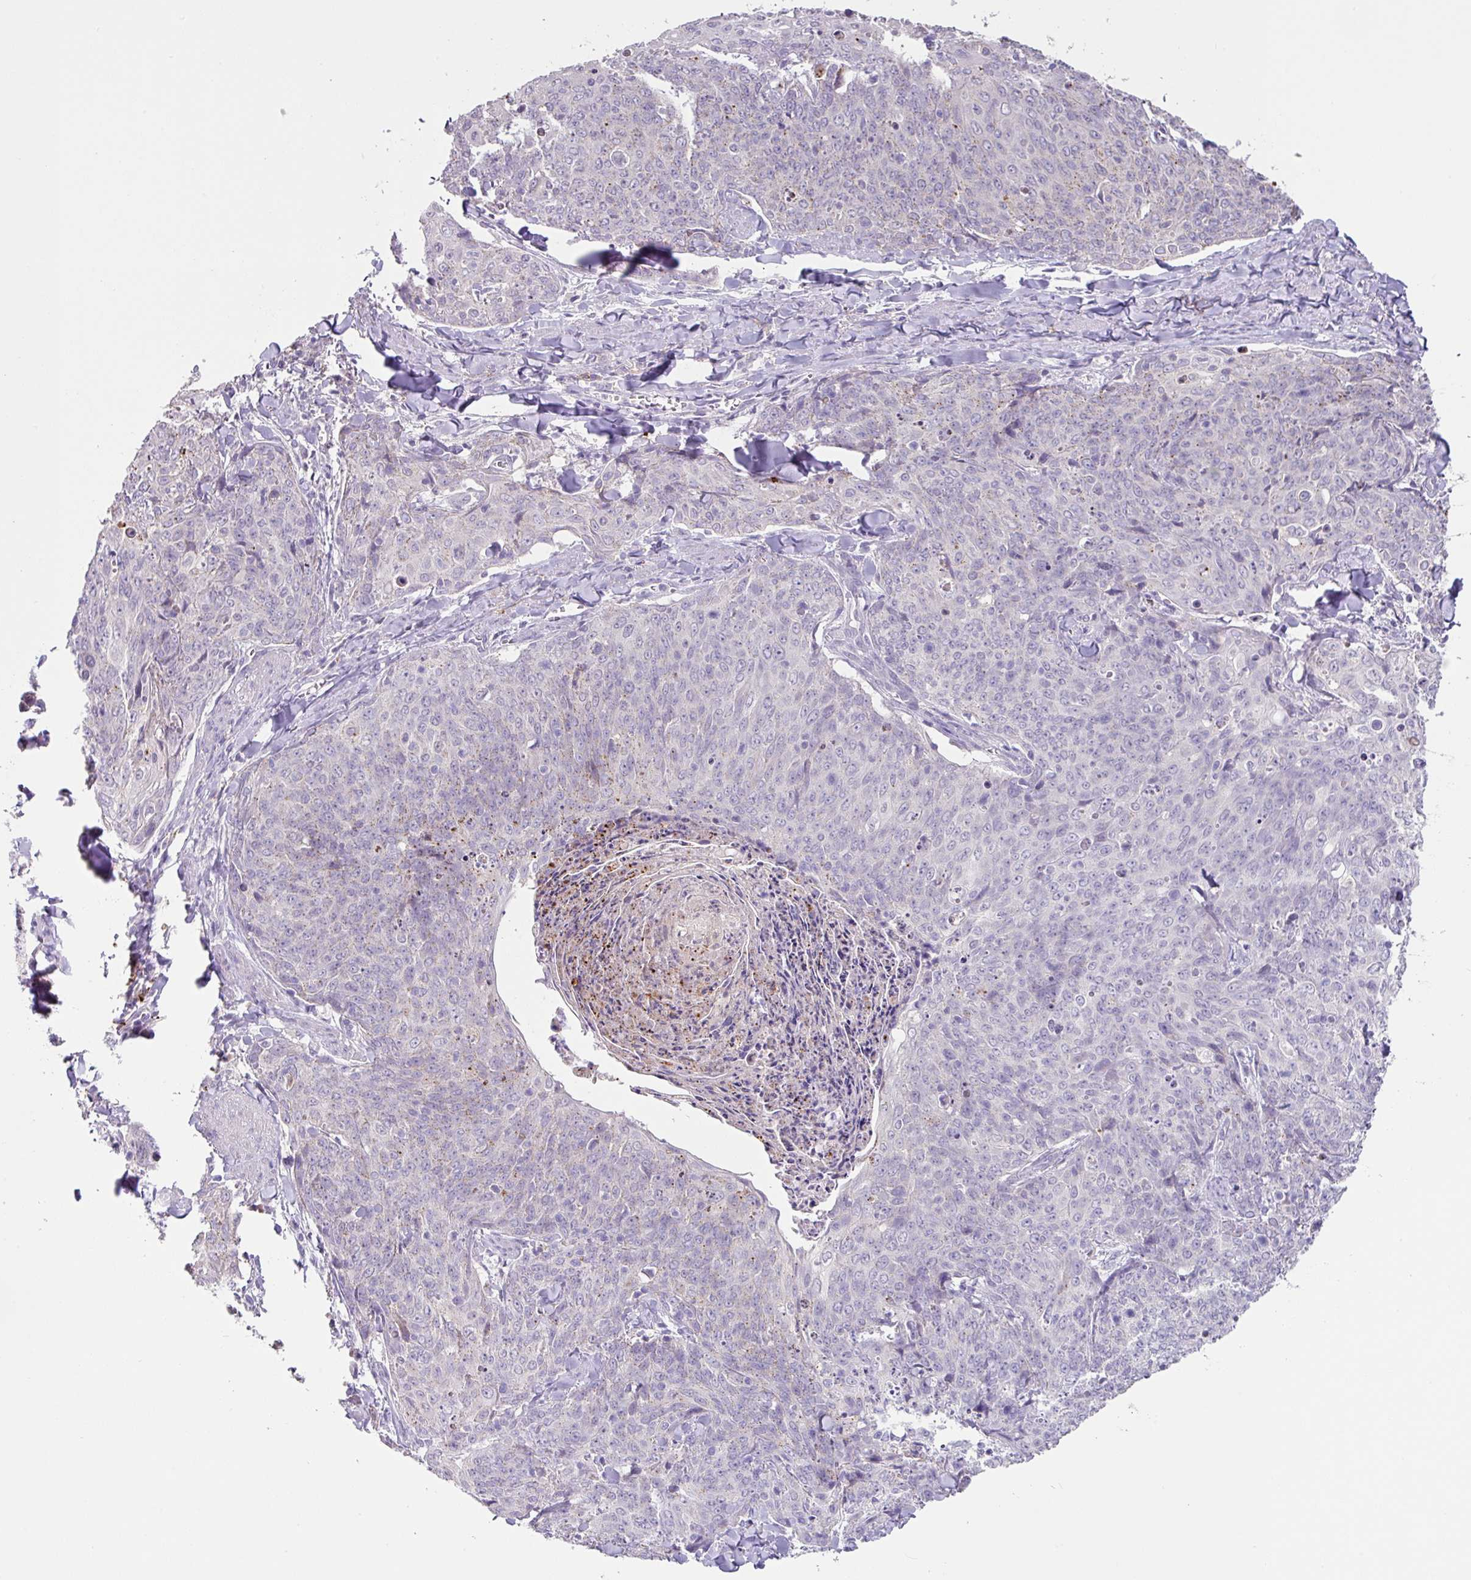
{"staining": {"intensity": "negative", "quantity": "none", "location": "none"}, "tissue": "skin cancer", "cell_type": "Tumor cells", "image_type": "cancer", "snomed": [{"axis": "morphology", "description": "Squamous cell carcinoma, NOS"}, {"axis": "topography", "description": "Skin"}, {"axis": "topography", "description": "Vulva"}], "caption": "High magnification brightfield microscopy of skin cancer (squamous cell carcinoma) stained with DAB (3,3'-diaminobenzidine) (brown) and counterstained with hematoxylin (blue): tumor cells show no significant positivity.", "gene": "PLEKHH3", "patient": {"sex": "female", "age": 85}}